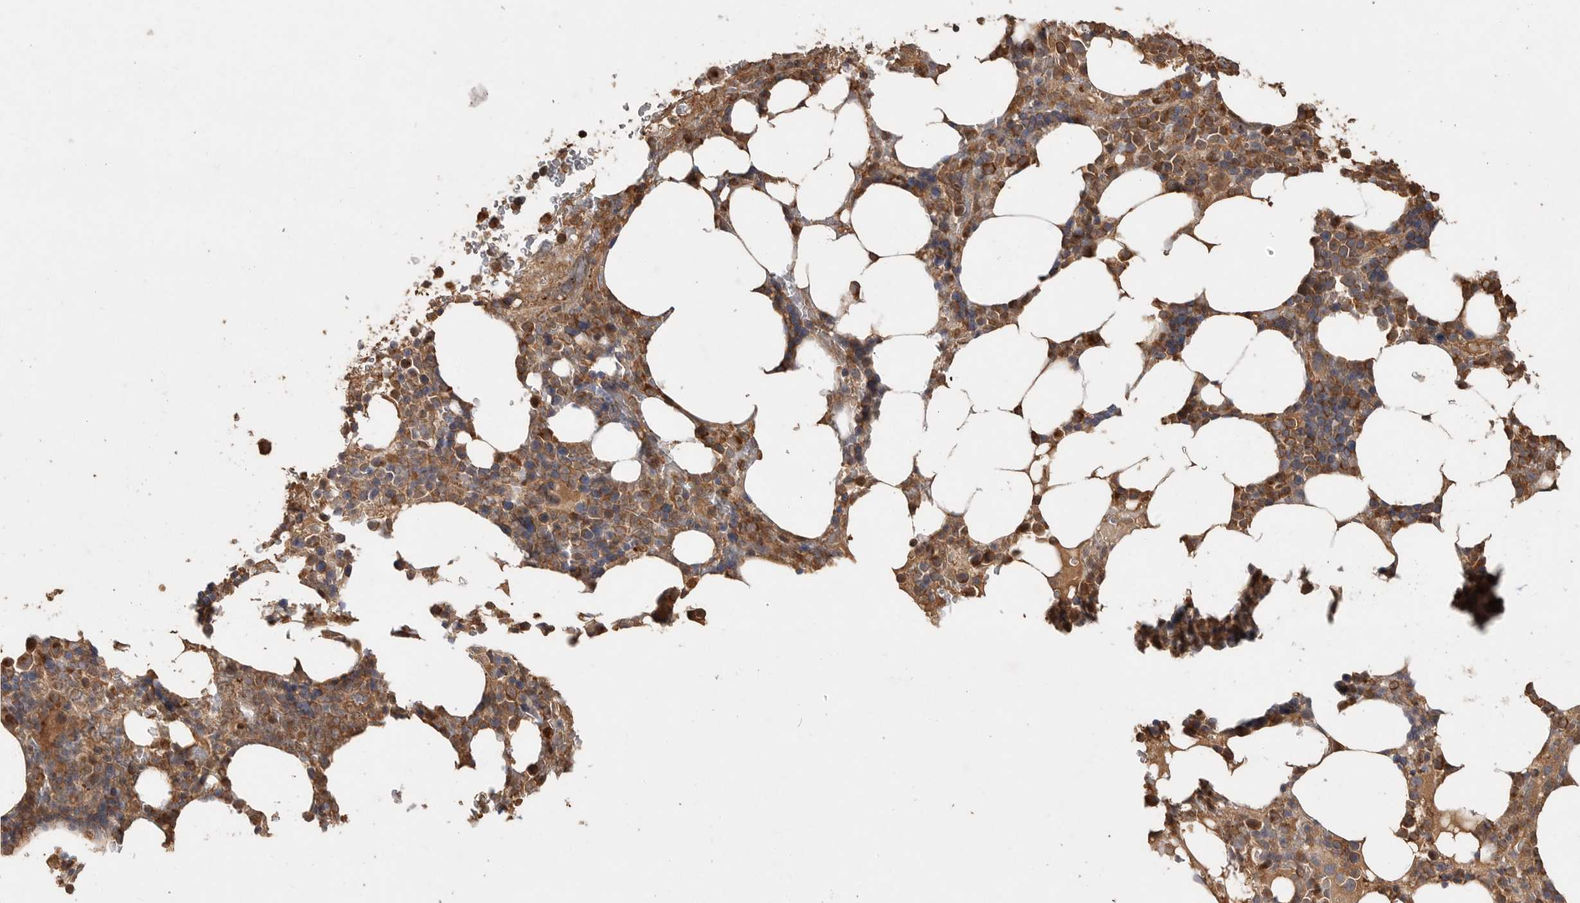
{"staining": {"intensity": "moderate", "quantity": ">75%", "location": "cytoplasmic/membranous"}, "tissue": "bone marrow", "cell_type": "Hematopoietic cells", "image_type": "normal", "snomed": [{"axis": "morphology", "description": "Normal tissue, NOS"}, {"axis": "topography", "description": "Bone marrow"}], "caption": "High-power microscopy captured an IHC histopathology image of normal bone marrow, revealing moderate cytoplasmic/membranous staining in approximately >75% of hematopoietic cells. (DAB (3,3'-diaminobenzidine) IHC with brightfield microscopy, high magnification).", "gene": "VN1R4", "patient": {"sex": "male", "age": 58}}